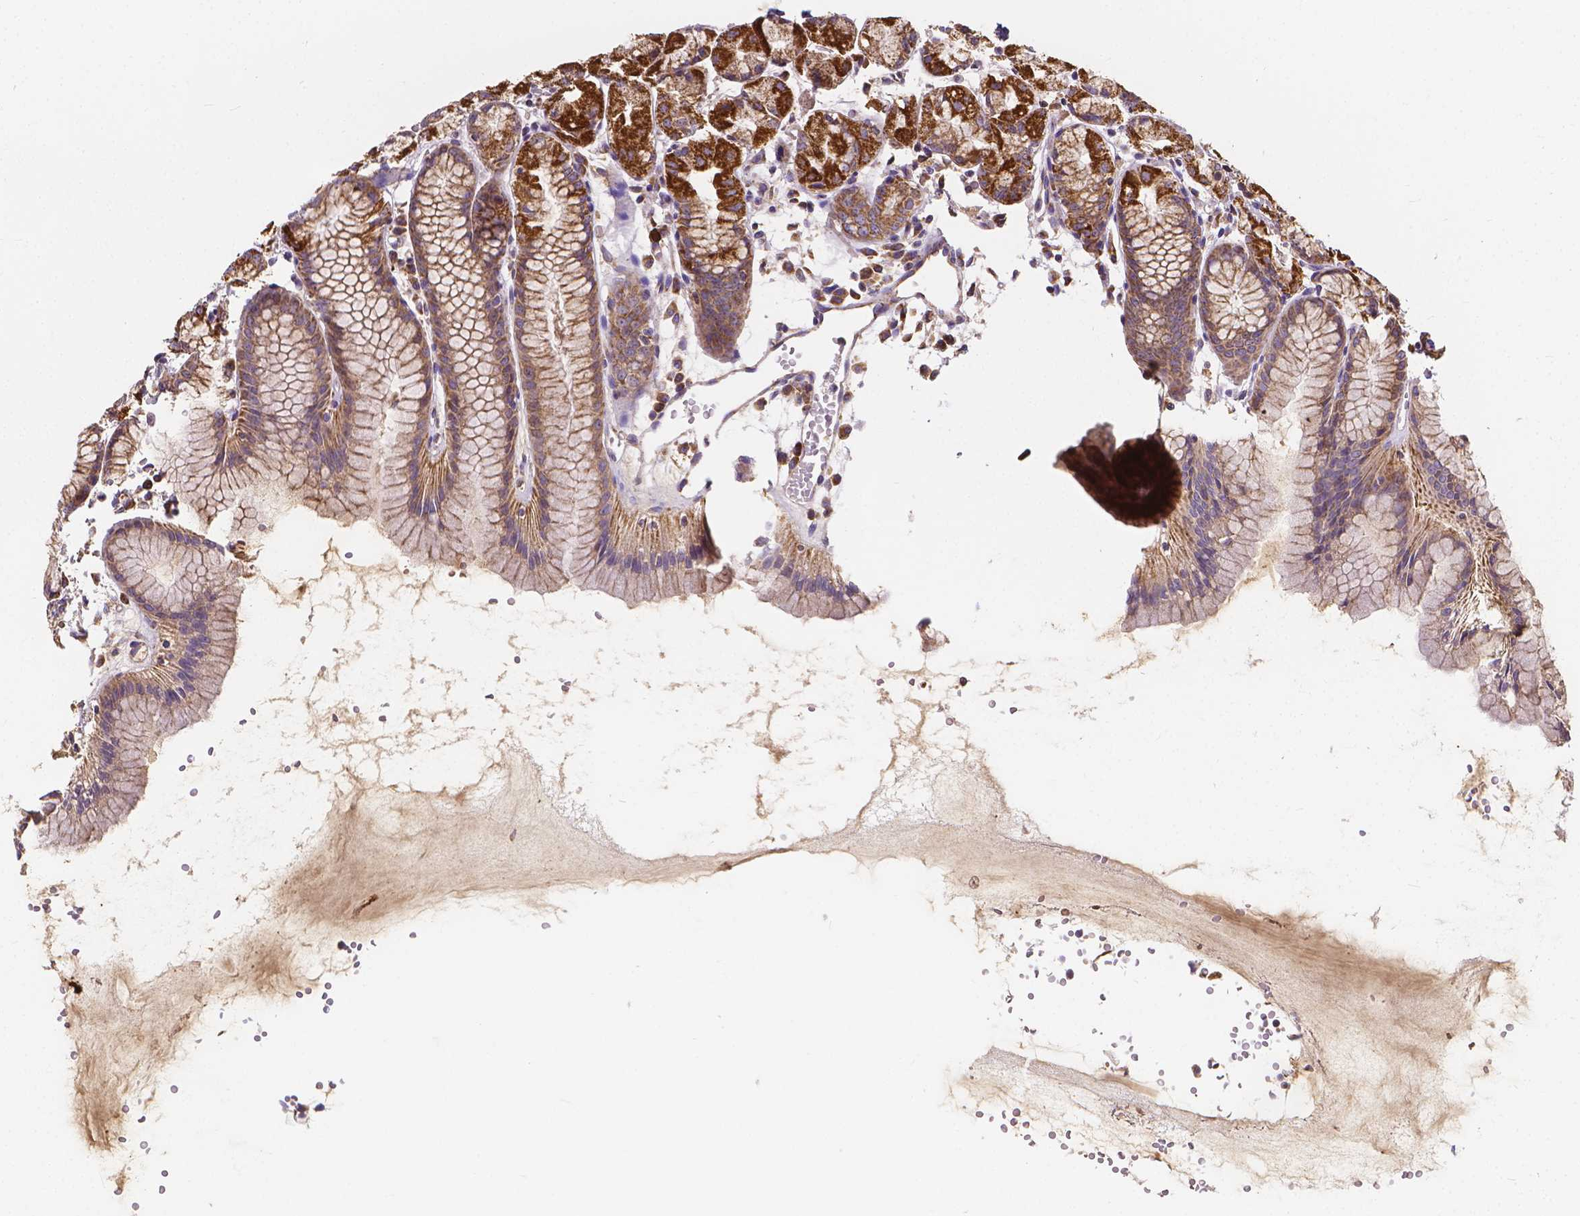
{"staining": {"intensity": "strong", "quantity": "25%-75%", "location": "cytoplasmic/membranous"}, "tissue": "stomach", "cell_type": "Glandular cells", "image_type": "normal", "snomed": [{"axis": "morphology", "description": "Normal tissue, NOS"}, {"axis": "topography", "description": "Stomach, upper"}], "caption": "Protein staining shows strong cytoplasmic/membranous staining in about 25%-75% of glandular cells in benign stomach. (Stains: DAB (3,3'-diaminobenzidine) in brown, nuclei in blue, Microscopy: brightfield microscopy at high magnification).", "gene": "SNCAIP", "patient": {"sex": "male", "age": 47}}